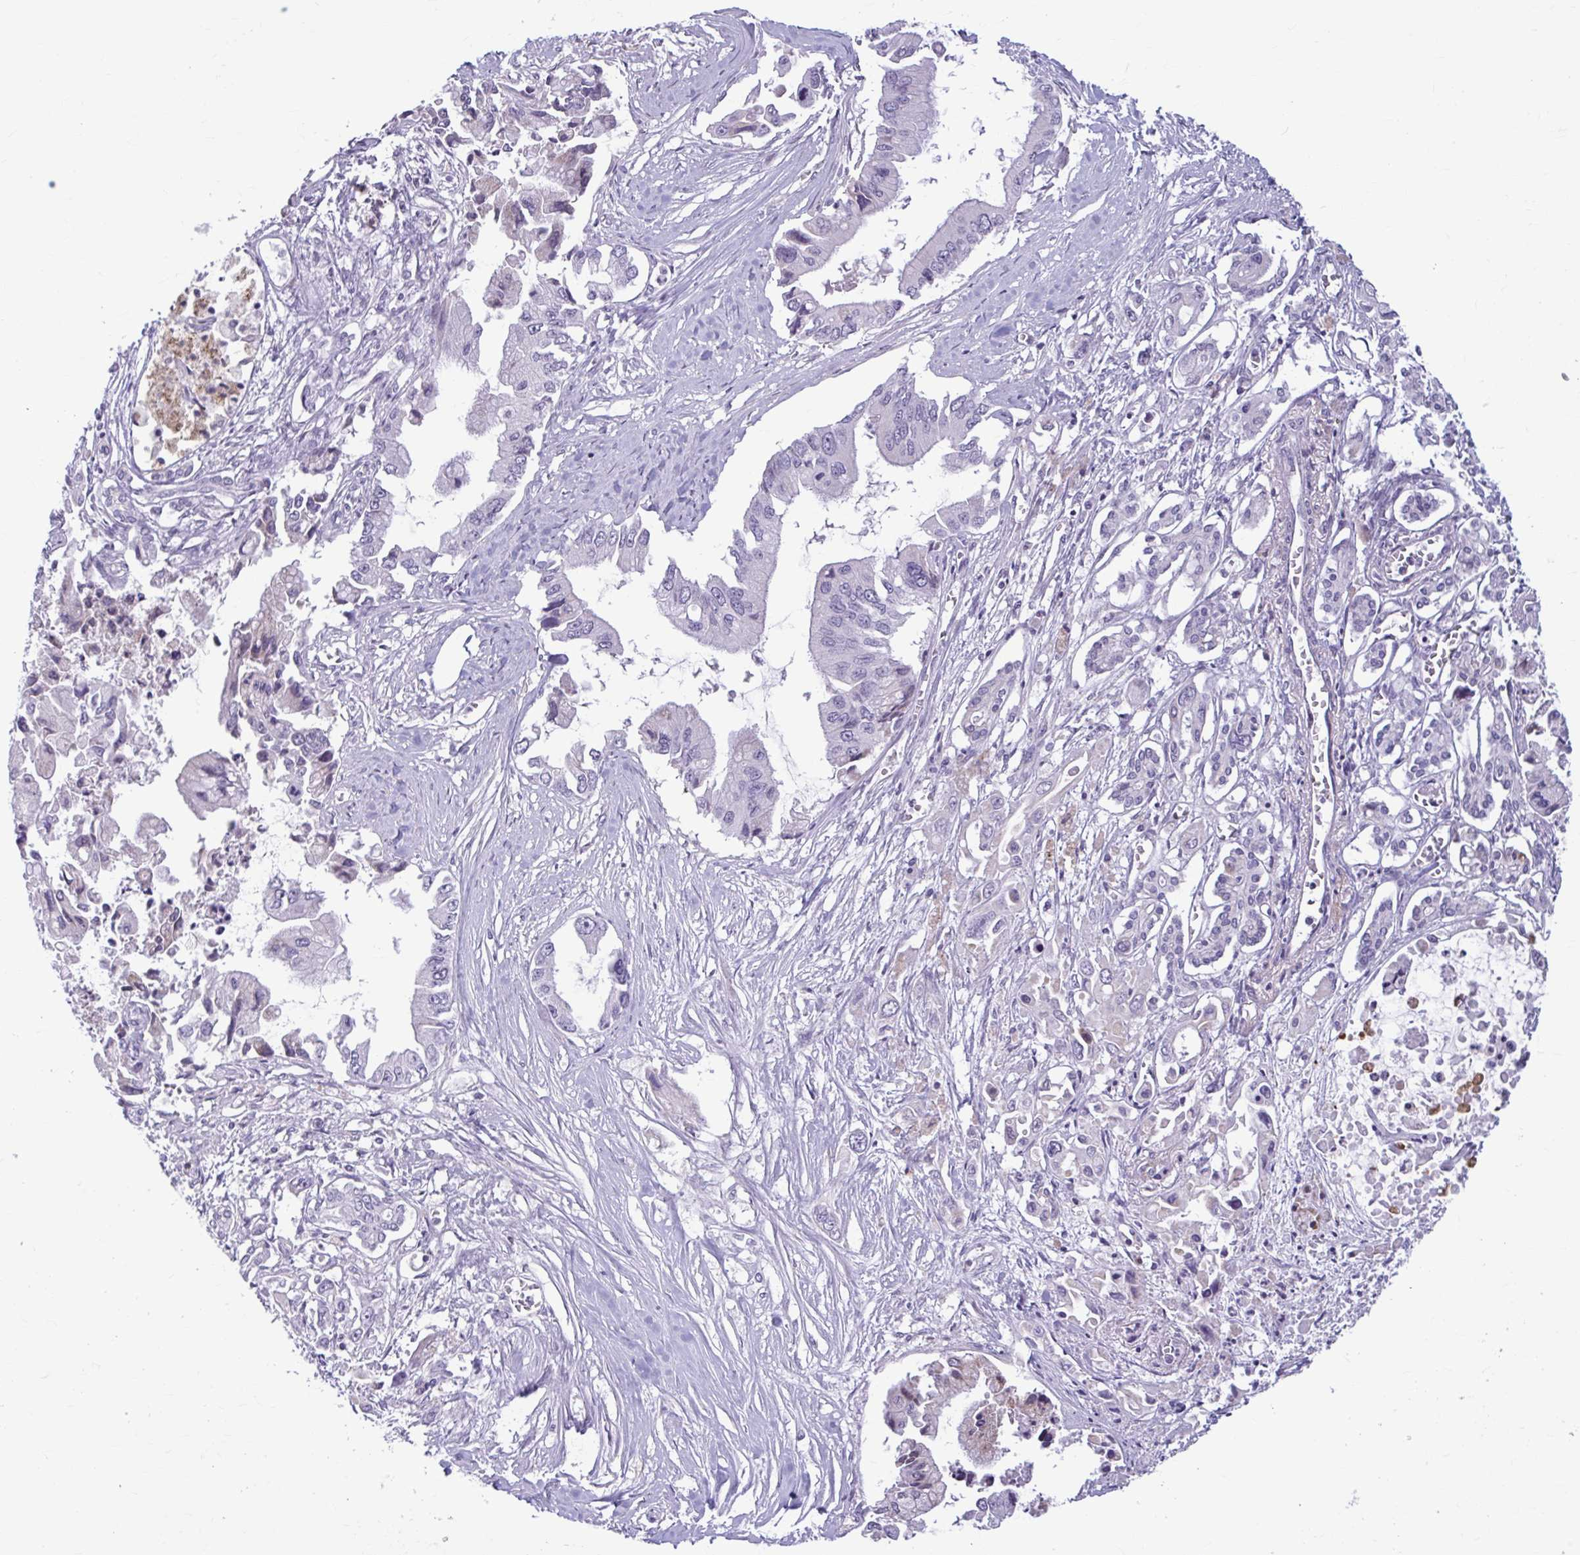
{"staining": {"intensity": "negative", "quantity": "none", "location": "none"}, "tissue": "pancreatic cancer", "cell_type": "Tumor cells", "image_type": "cancer", "snomed": [{"axis": "morphology", "description": "Adenocarcinoma, NOS"}, {"axis": "topography", "description": "Pancreas"}], "caption": "The immunohistochemistry (IHC) histopathology image has no significant staining in tumor cells of pancreatic cancer (adenocarcinoma) tissue.", "gene": "MSMO1", "patient": {"sex": "male", "age": 84}}